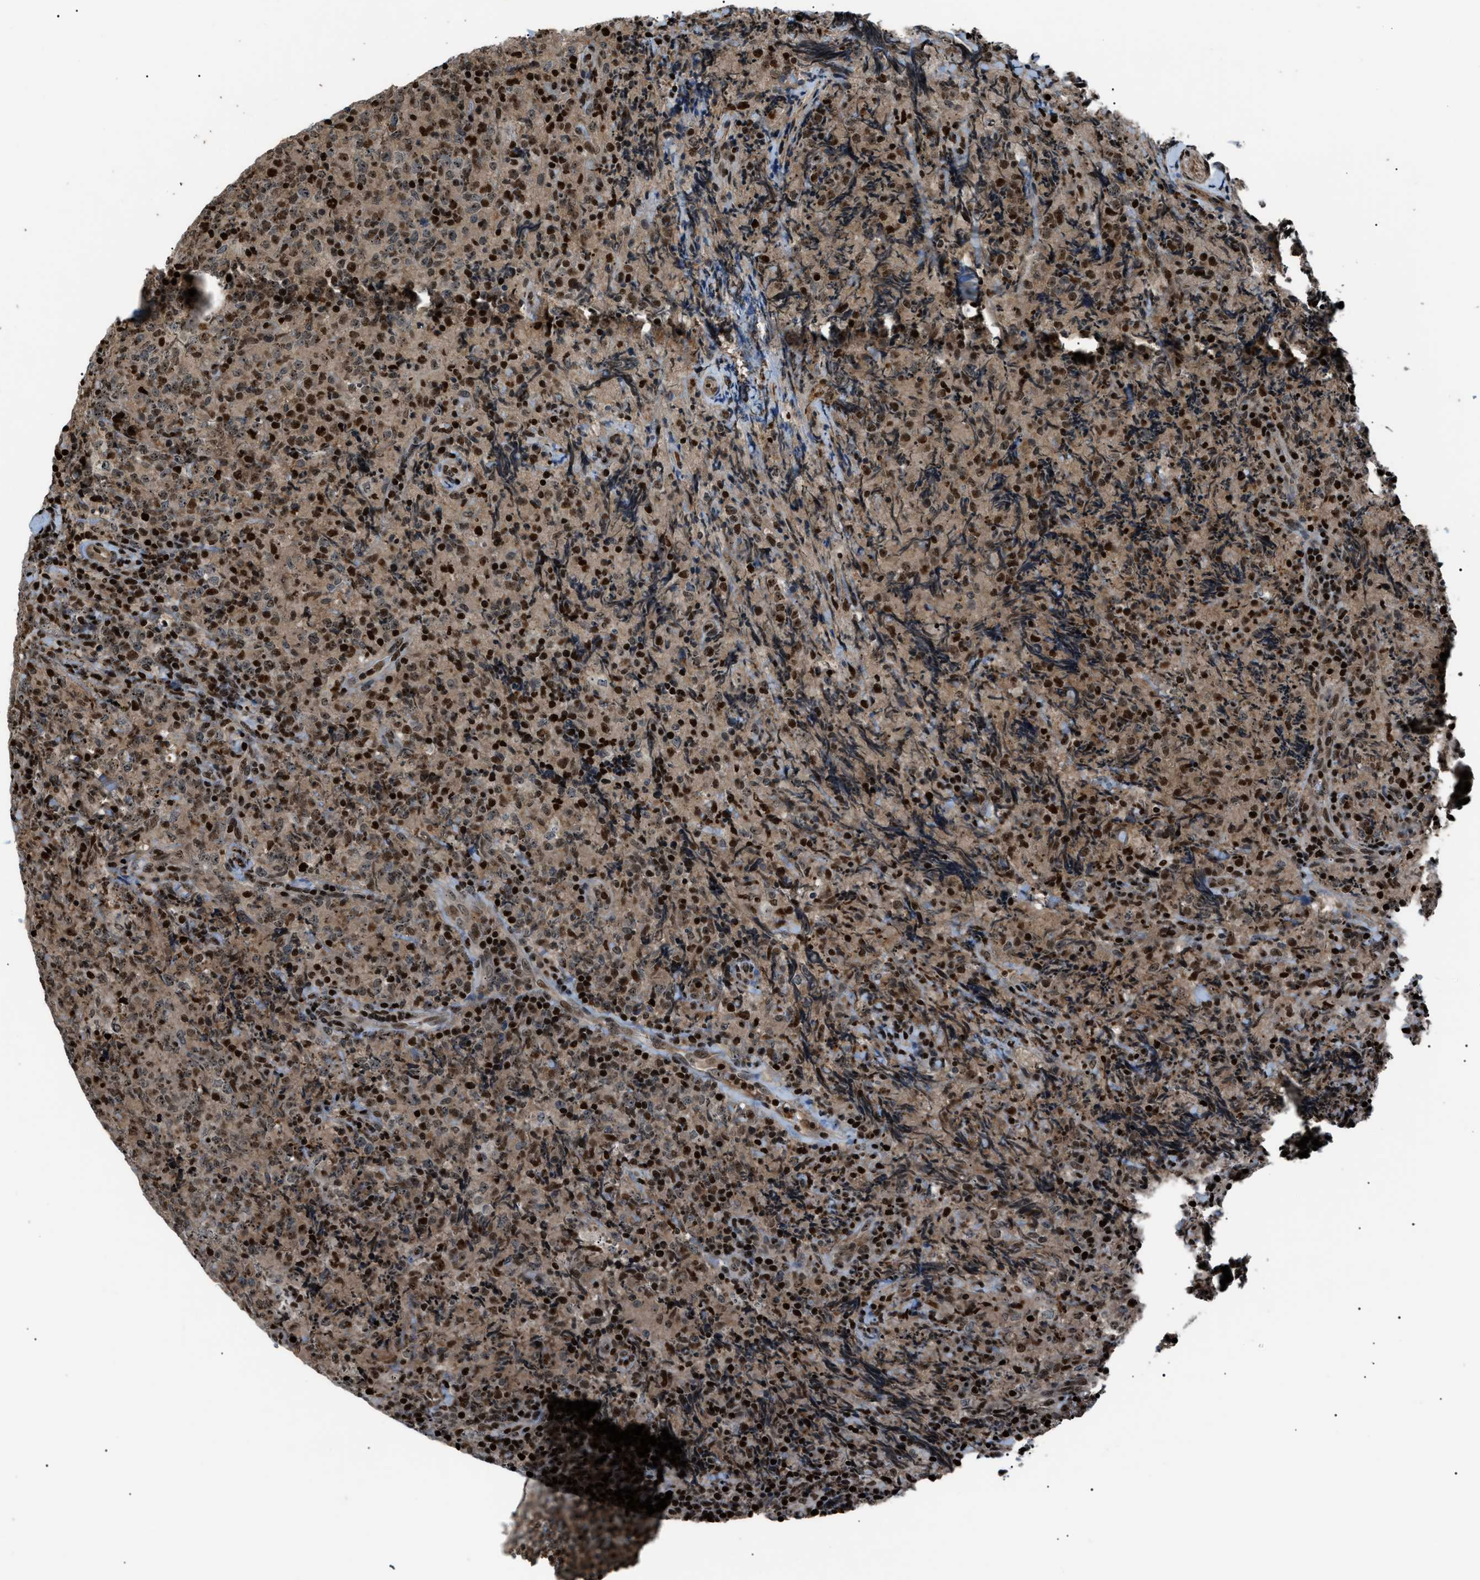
{"staining": {"intensity": "strong", "quantity": "25%-75%", "location": "nuclear"}, "tissue": "lymphoma", "cell_type": "Tumor cells", "image_type": "cancer", "snomed": [{"axis": "morphology", "description": "Malignant lymphoma, non-Hodgkin's type, High grade"}, {"axis": "topography", "description": "Tonsil"}], "caption": "DAB immunohistochemical staining of human high-grade malignant lymphoma, non-Hodgkin's type reveals strong nuclear protein staining in about 25%-75% of tumor cells. The staining was performed using DAB (3,3'-diaminobenzidine) to visualize the protein expression in brown, while the nuclei were stained in blue with hematoxylin (Magnification: 20x).", "gene": "PRKX", "patient": {"sex": "female", "age": 36}}